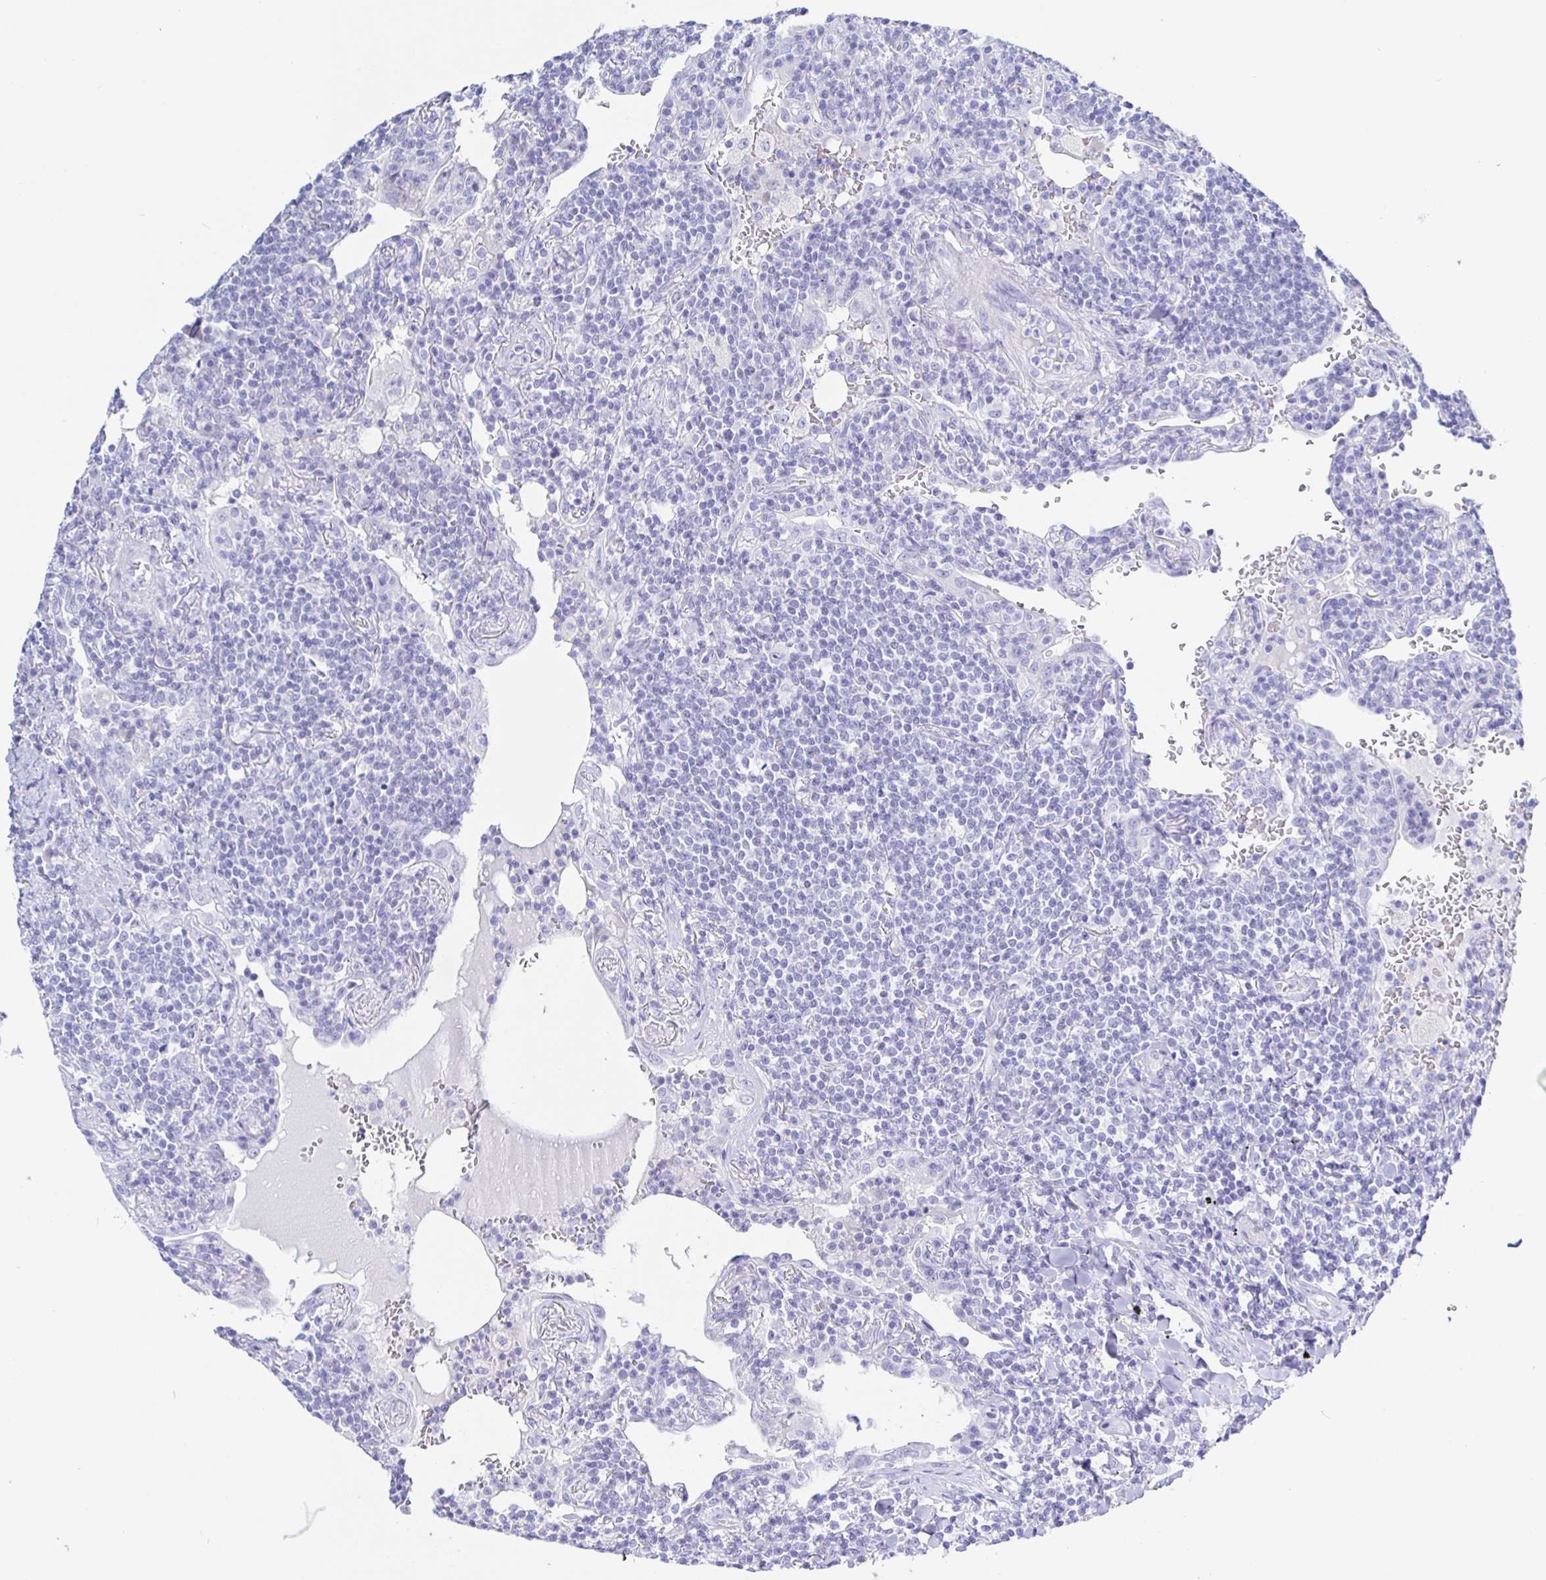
{"staining": {"intensity": "negative", "quantity": "none", "location": "none"}, "tissue": "lymphoma", "cell_type": "Tumor cells", "image_type": "cancer", "snomed": [{"axis": "morphology", "description": "Malignant lymphoma, non-Hodgkin's type, Low grade"}, {"axis": "topography", "description": "Lung"}], "caption": "A photomicrograph of human lymphoma is negative for staining in tumor cells.", "gene": "KCNH6", "patient": {"sex": "female", "age": 71}}